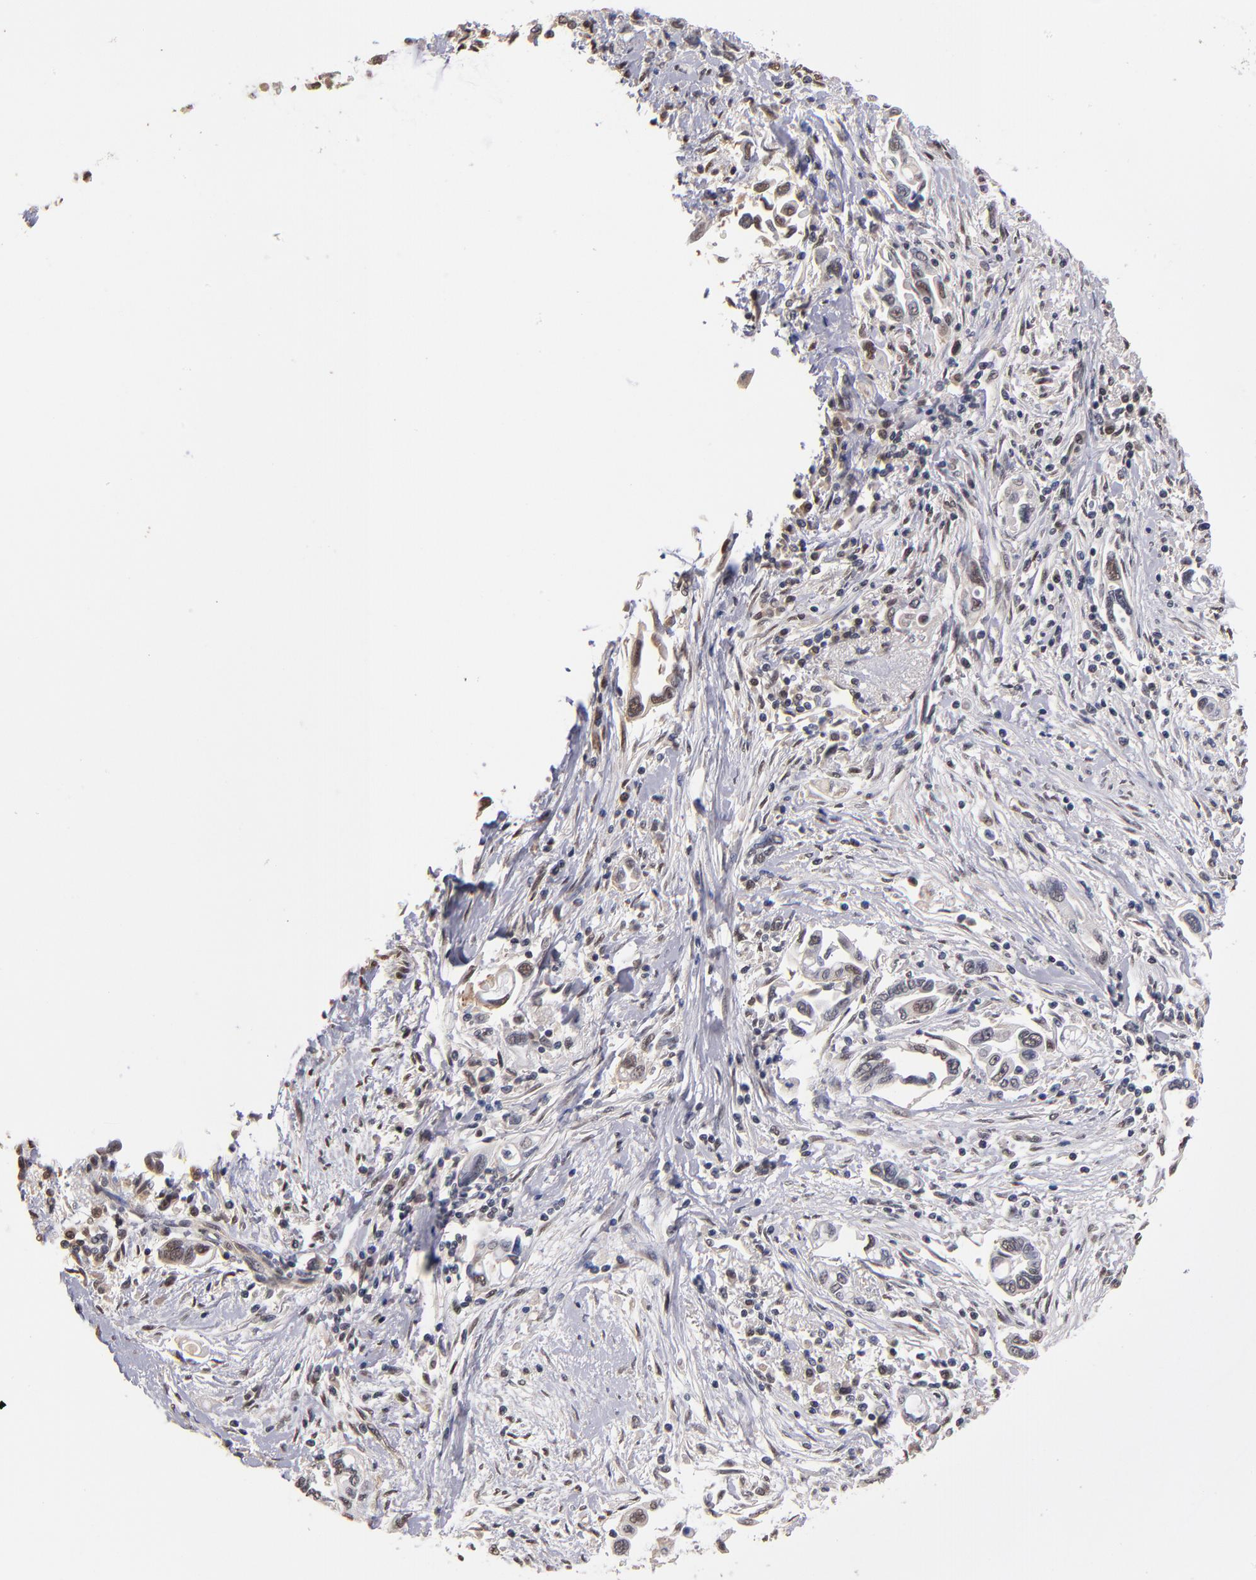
{"staining": {"intensity": "negative", "quantity": "none", "location": "none"}, "tissue": "pancreatic cancer", "cell_type": "Tumor cells", "image_type": "cancer", "snomed": [{"axis": "morphology", "description": "Adenocarcinoma, NOS"}, {"axis": "topography", "description": "Pancreas"}], "caption": "High power microscopy micrograph of an IHC micrograph of pancreatic adenocarcinoma, revealing no significant expression in tumor cells. (Brightfield microscopy of DAB IHC at high magnification).", "gene": "PSMD10", "patient": {"sex": "female", "age": 57}}